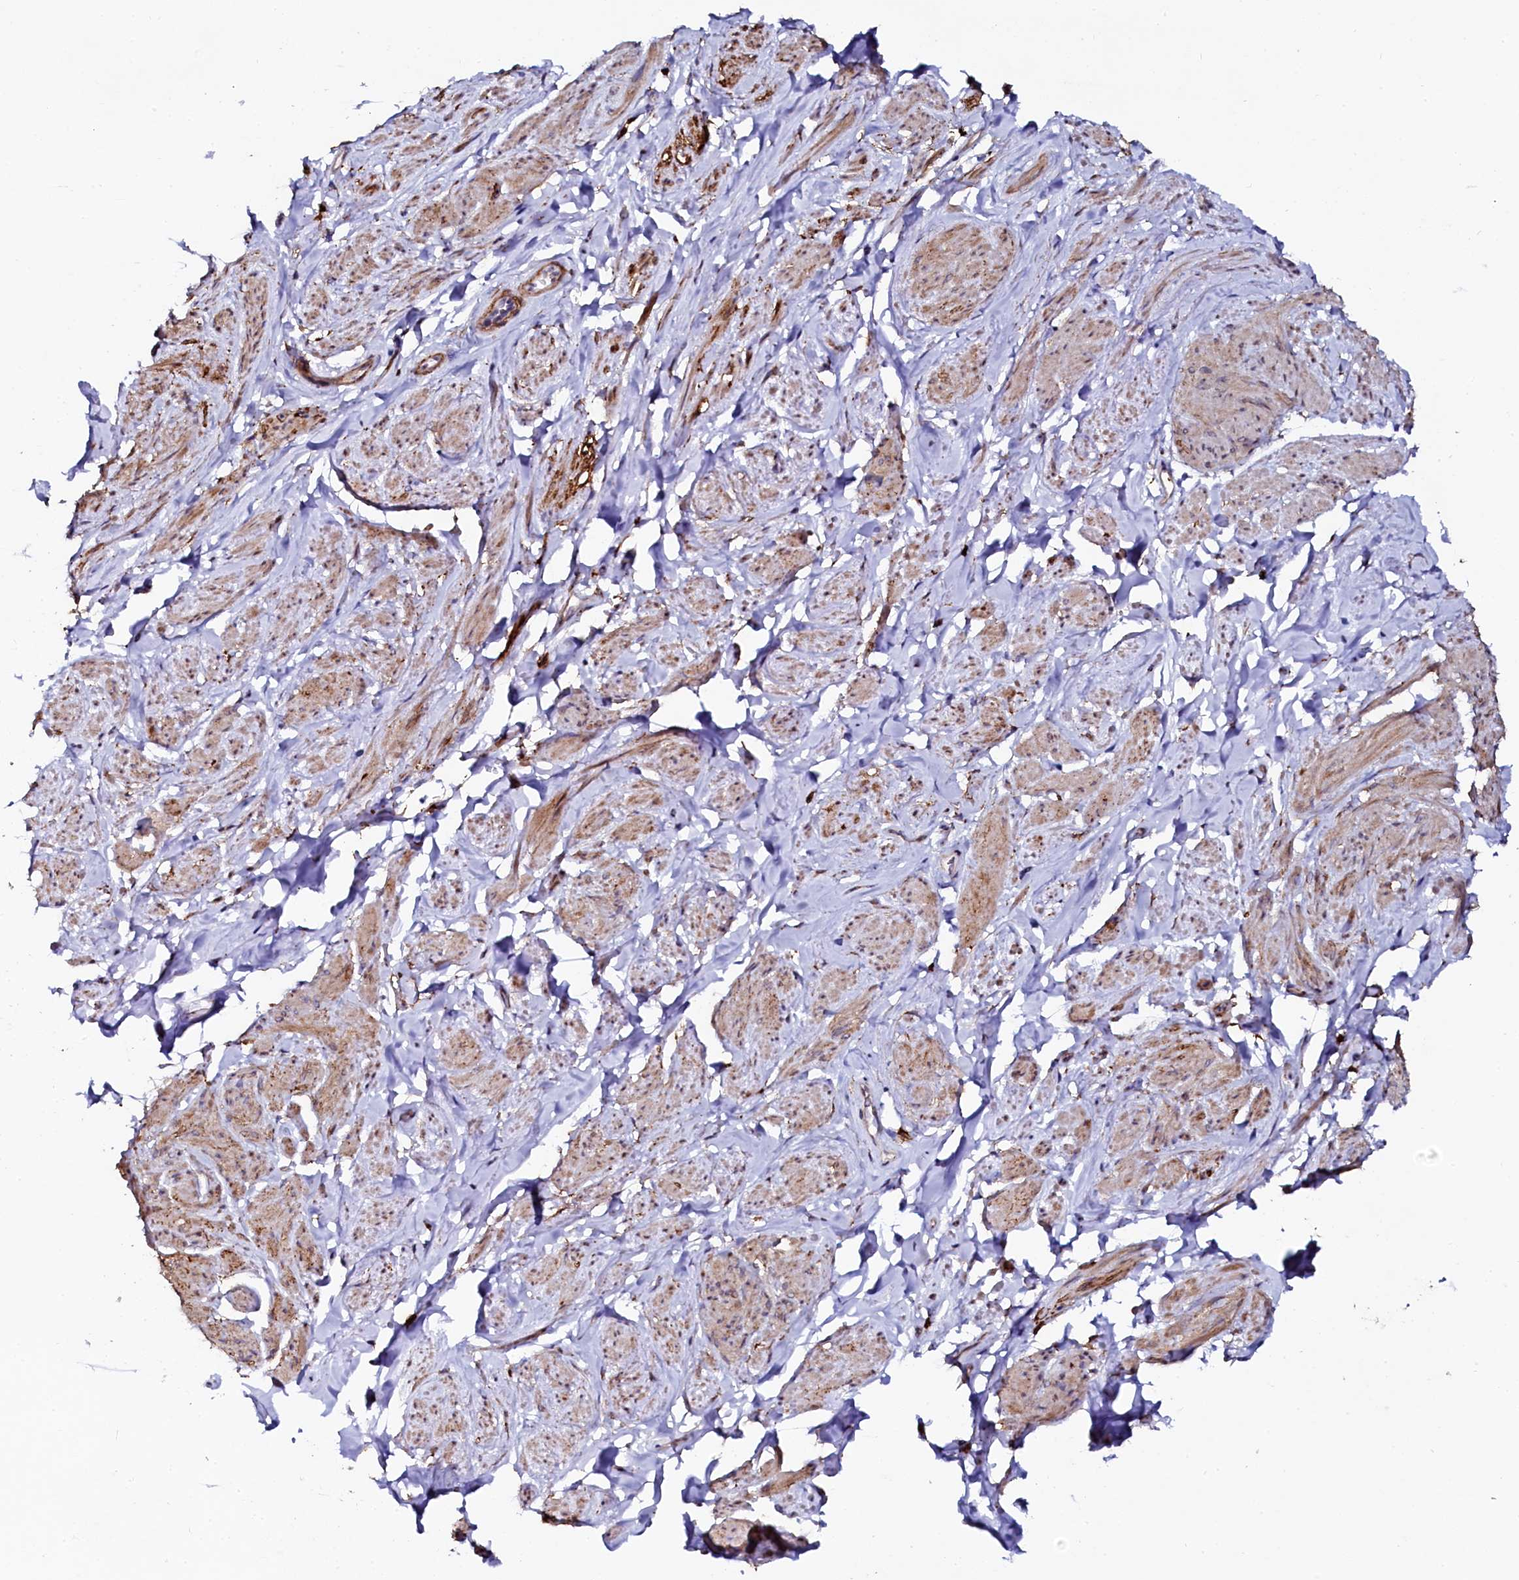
{"staining": {"intensity": "moderate", "quantity": ">75%", "location": "cytoplasmic/membranous"}, "tissue": "smooth muscle", "cell_type": "Smooth muscle cells", "image_type": "normal", "snomed": [{"axis": "morphology", "description": "Normal tissue, NOS"}, {"axis": "topography", "description": "Smooth muscle"}, {"axis": "topography", "description": "Peripheral nerve tissue"}], "caption": "The micrograph shows staining of normal smooth muscle, revealing moderate cytoplasmic/membranous protein staining (brown color) within smooth muscle cells.", "gene": "AAAS", "patient": {"sex": "male", "age": 69}}